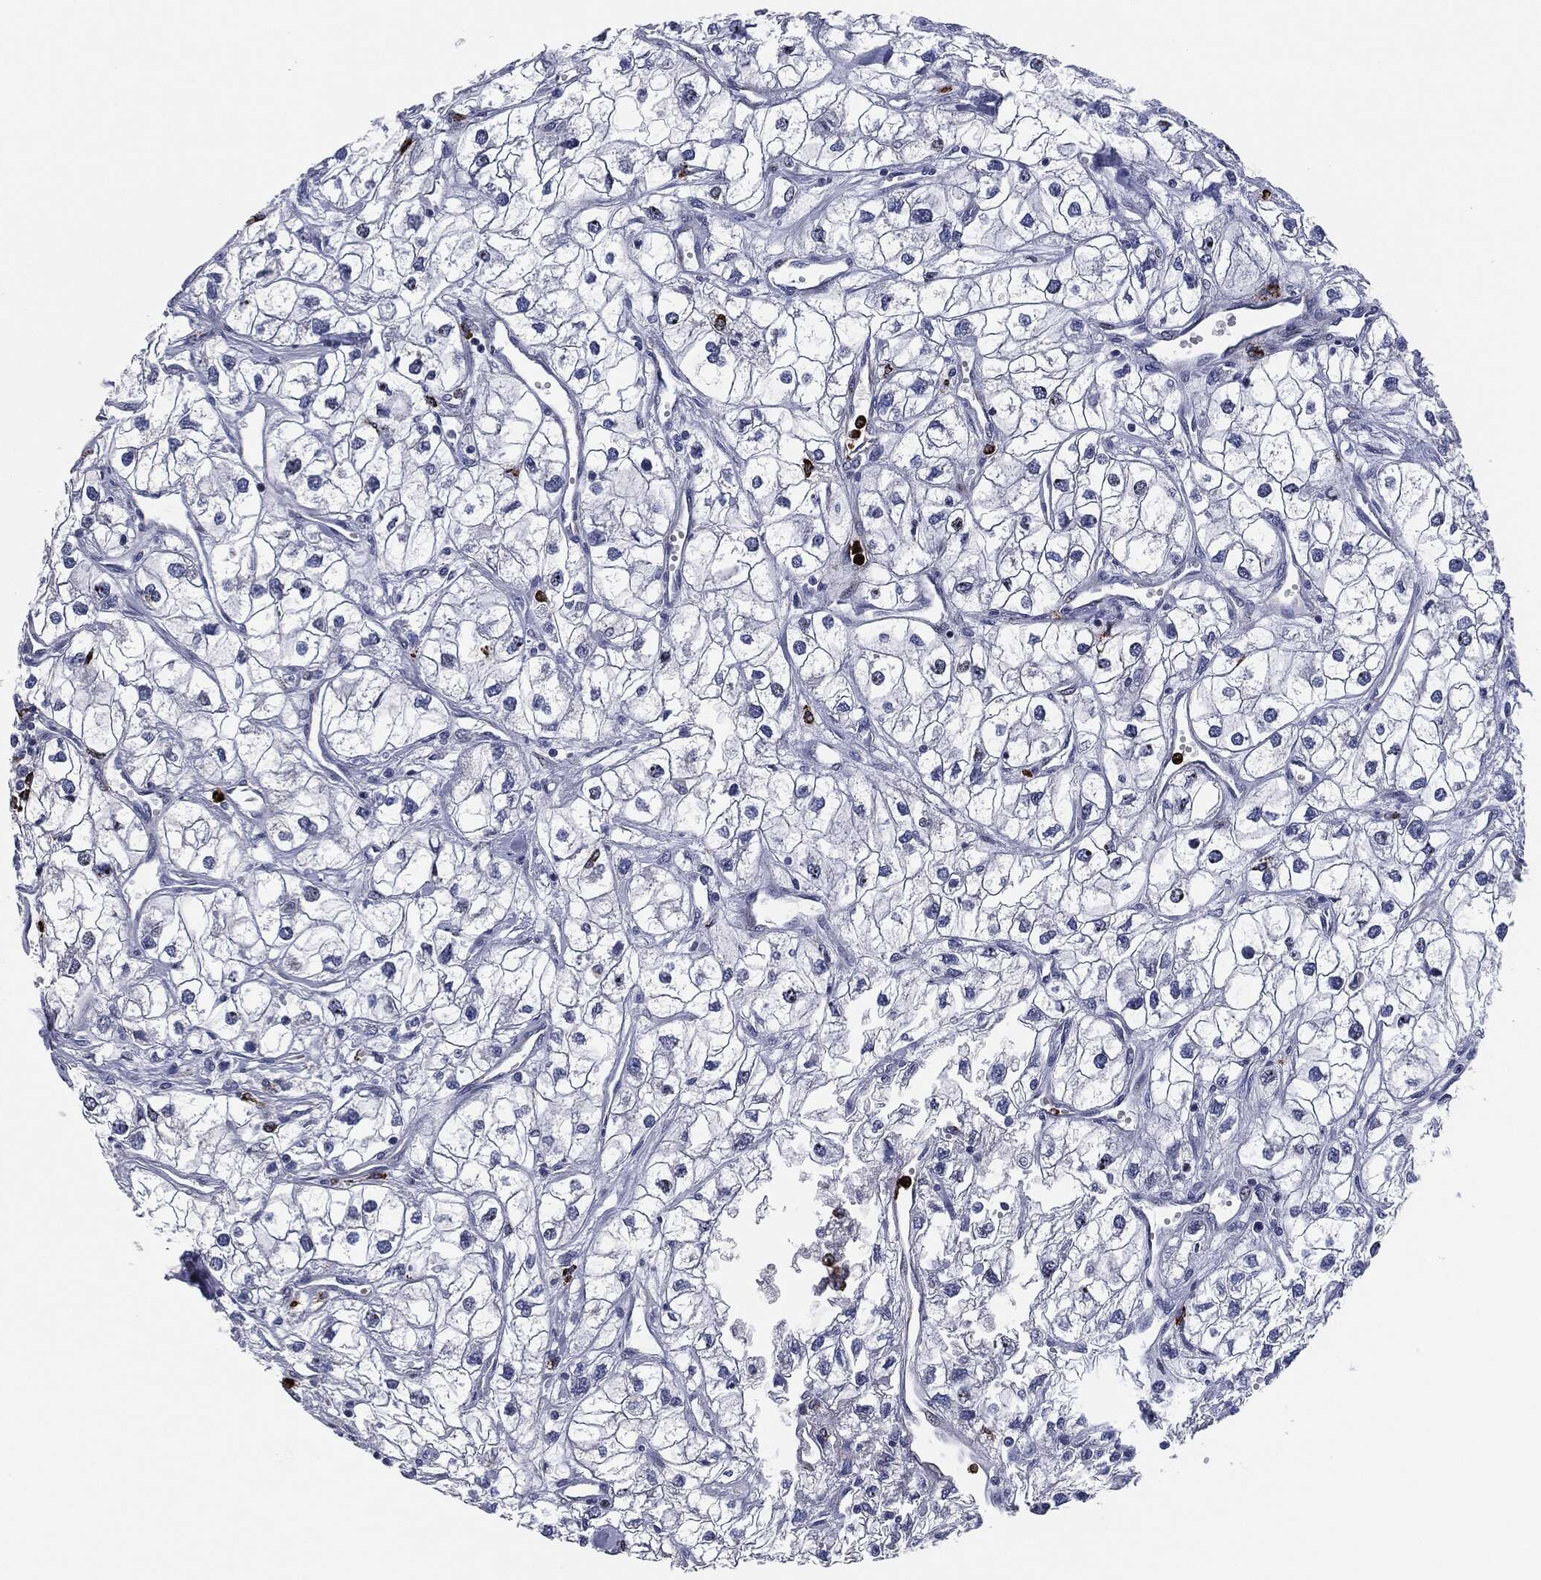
{"staining": {"intensity": "negative", "quantity": "none", "location": "none"}, "tissue": "renal cancer", "cell_type": "Tumor cells", "image_type": "cancer", "snomed": [{"axis": "morphology", "description": "Adenocarcinoma, NOS"}, {"axis": "topography", "description": "Kidney"}], "caption": "This is an immunohistochemistry (IHC) micrograph of renal adenocarcinoma. There is no positivity in tumor cells.", "gene": "MPO", "patient": {"sex": "male", "age": 59}}